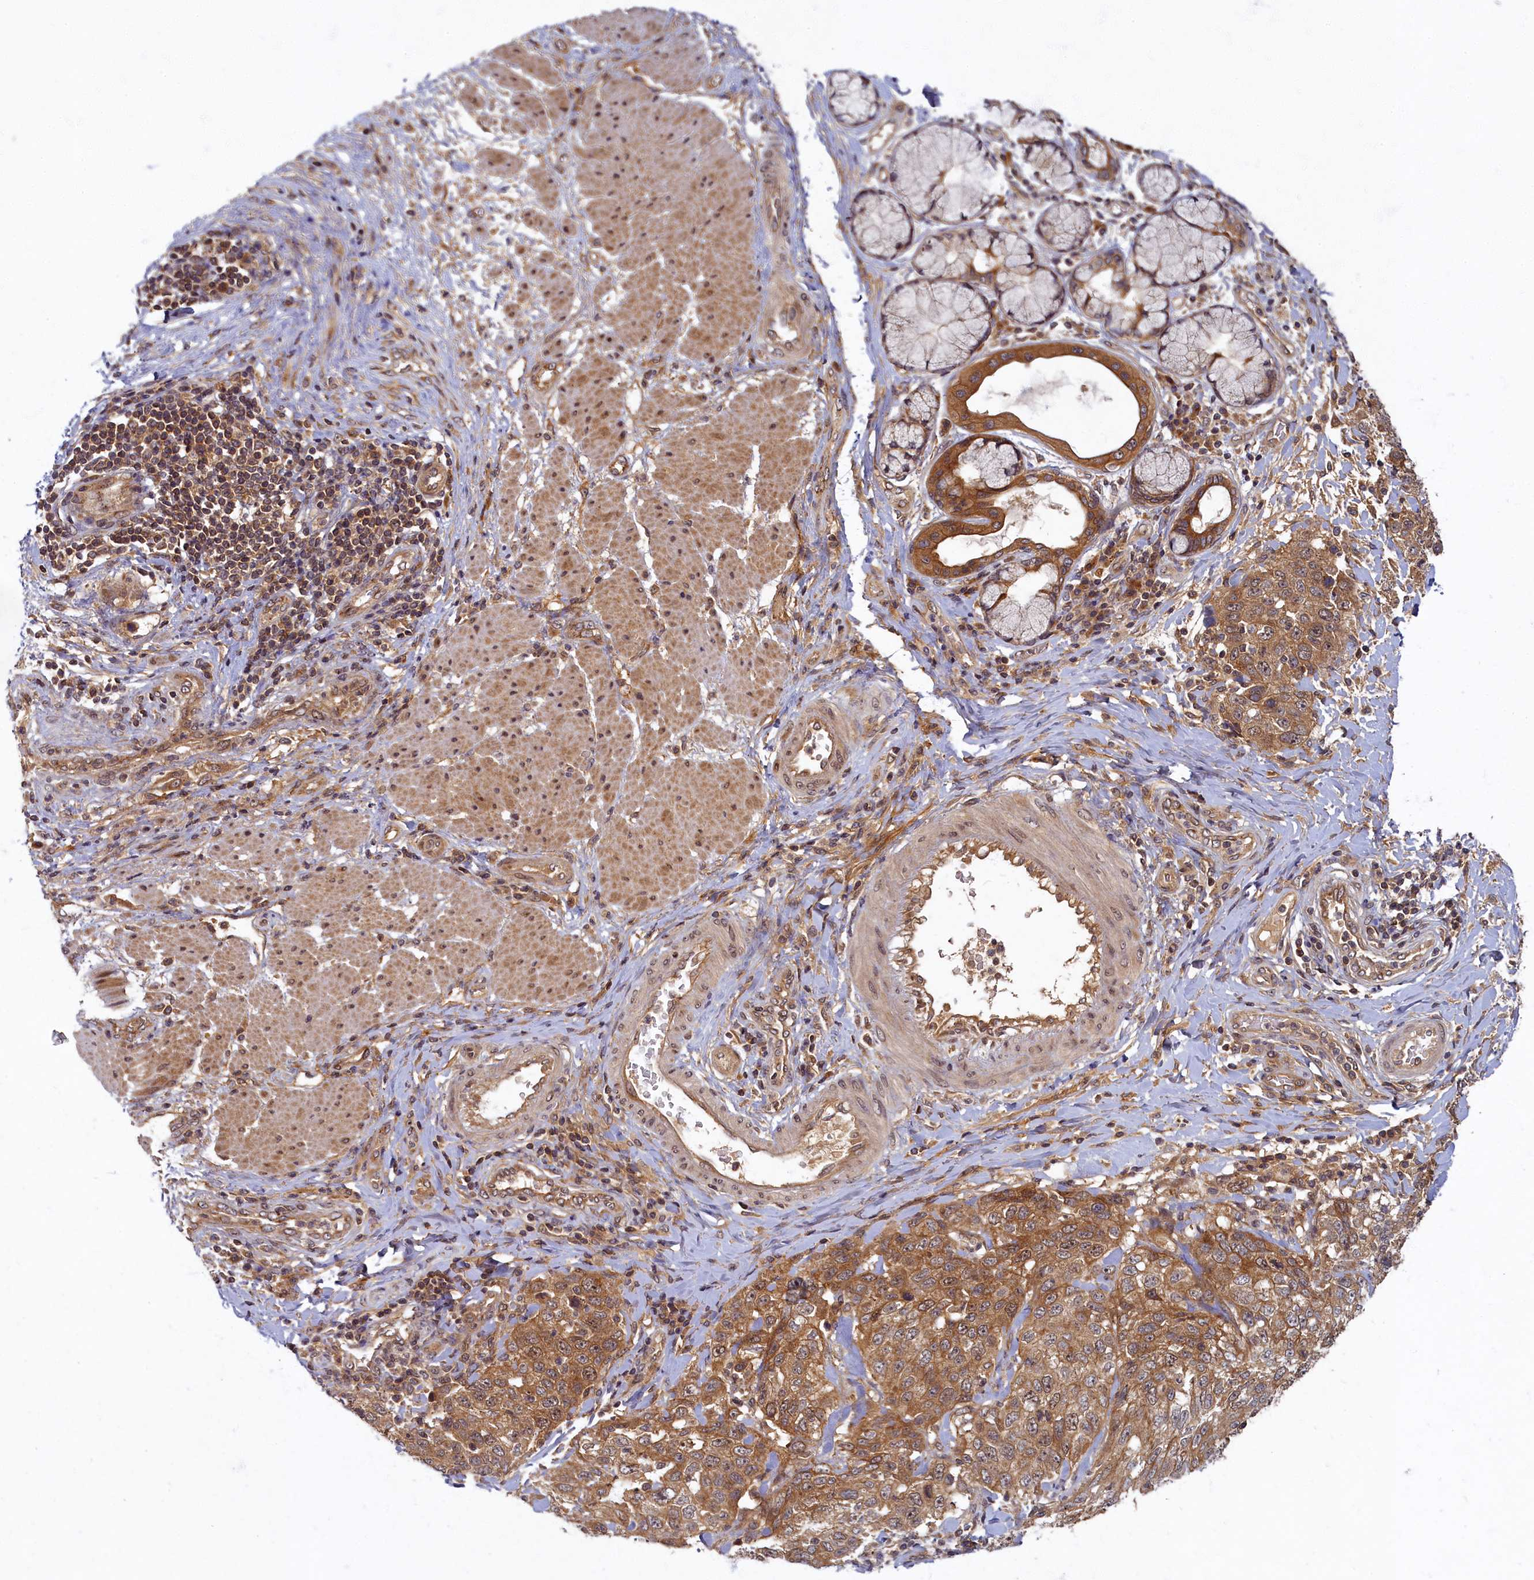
{"staining": {"intensity": "moderate", "quantity": ">75%", "location": "cytoplasmic/membranous"}, "tissue": "stomach cancer", "cell_type": "Tumor cells", "image_type": "cancer", "snomed": [{"axis": "morphology", "description": "Adenocarcinoma, NOS"}, {"axis": "topography", "description": "Stomach"}], "caption": "Stomach adenocarcinoma stained for a protein (brown) shows moderate cytoplasmic/membranous positive positivity in about >75% of tumor cells.", "gene": "BICD1", "patient": {"sex": "male", "age": 48}}